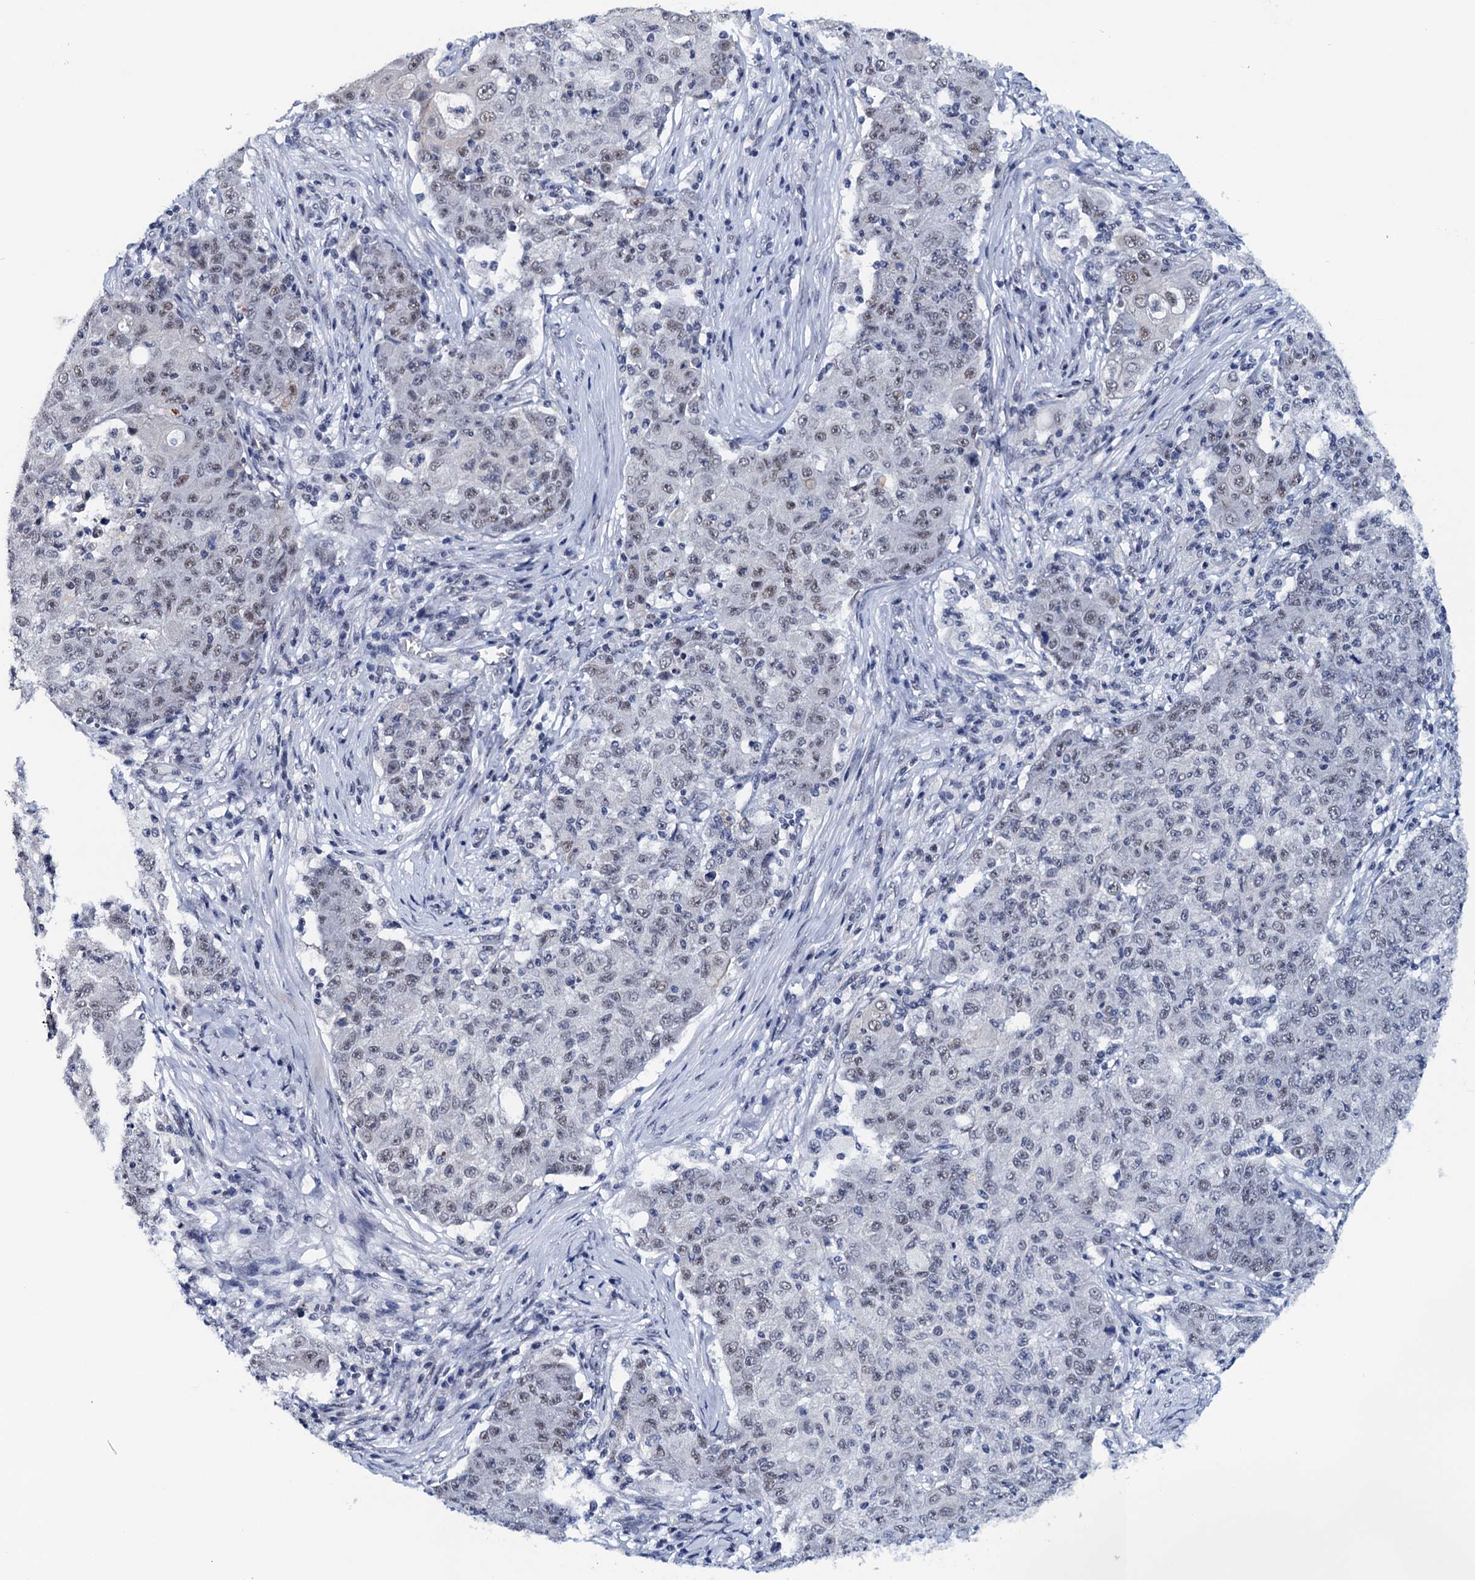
{"staining": {"intensity": "weak", "quantity": "25%-75%", "location": "nuclear"}, "tissue": "ovarian cancer", "cell_type": "Tumor cells", "image_type": "cancer", "snomed": [{"axis": "morphology", "description": "Carcinoma, endometroid"}, {"axis": "topography", "description": "Ovary"}], "caption": "An immunohistochemistry (IHC) histopathology image of neoplastic tissue is shown. Protein staining in brown labels weak nuclear positivity in ovarian cancer (endometroid carcinoma) within tumor cells. (IHC, brightfield microscopy, high magnification).", "gene": "FNBP4", "patient": {"sex": "female", "age": 42}}